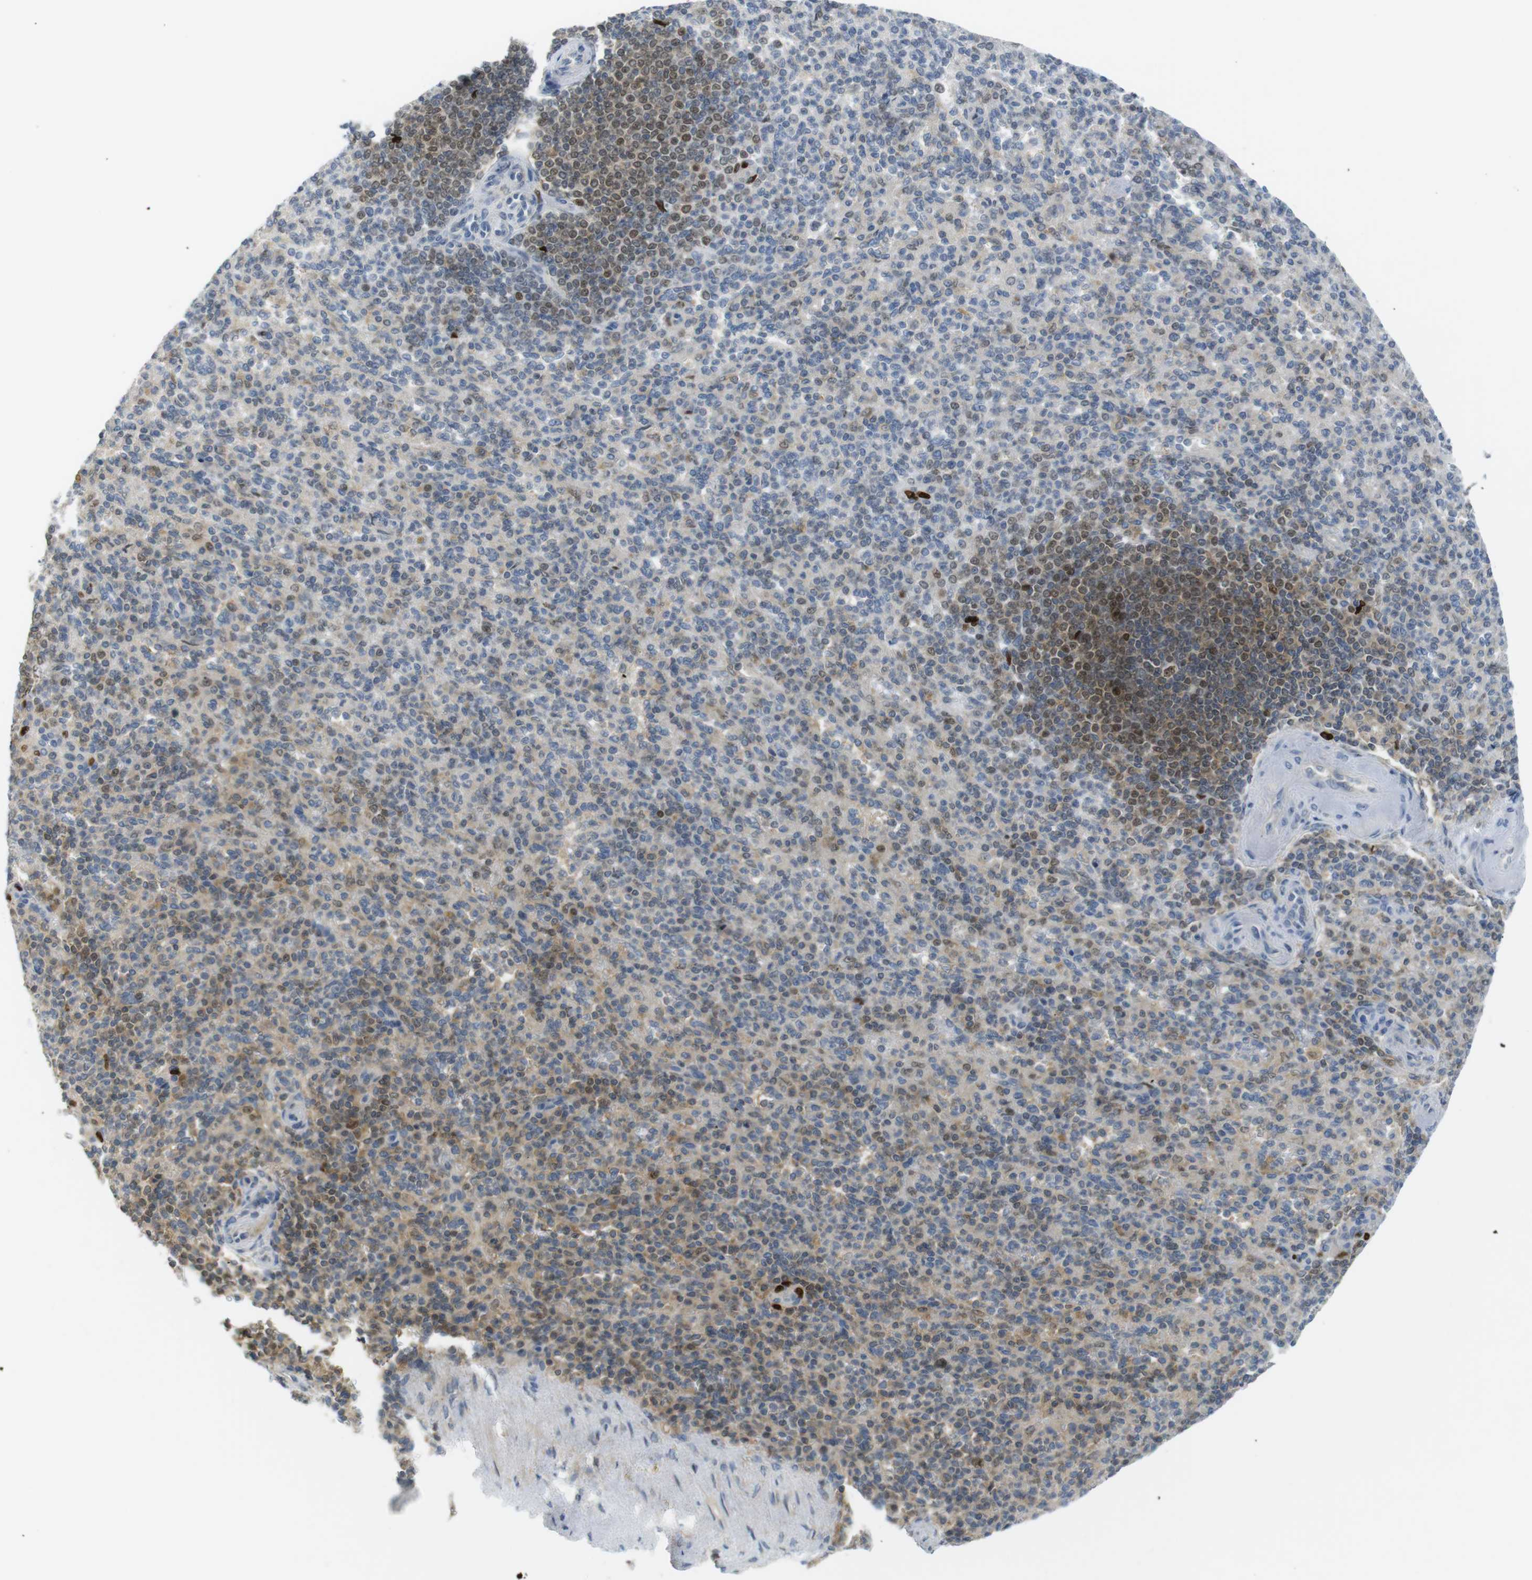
{"staining": {"intensity": "weak", "quantity": "25%-75%", "location": "cytoplasmic/membranous"}, "tissue": "spleen", "cell_type": "Cells in red pulp", "image_type": "normal", "snomed": [{"axis": "morphology", "description": "Normal tissue, NOS"}, {"axis": "topography", "description": "Spleen"}], "caption": "The micrograph reveals immunohistochemical staining of unremarkable spleen. There is weak cytoplasmic/membranous expression is identified in approximately 25%-75% of cells in red pulp.", "gene": "RCC1", "patient": {"sex": "female", "age": 74}}